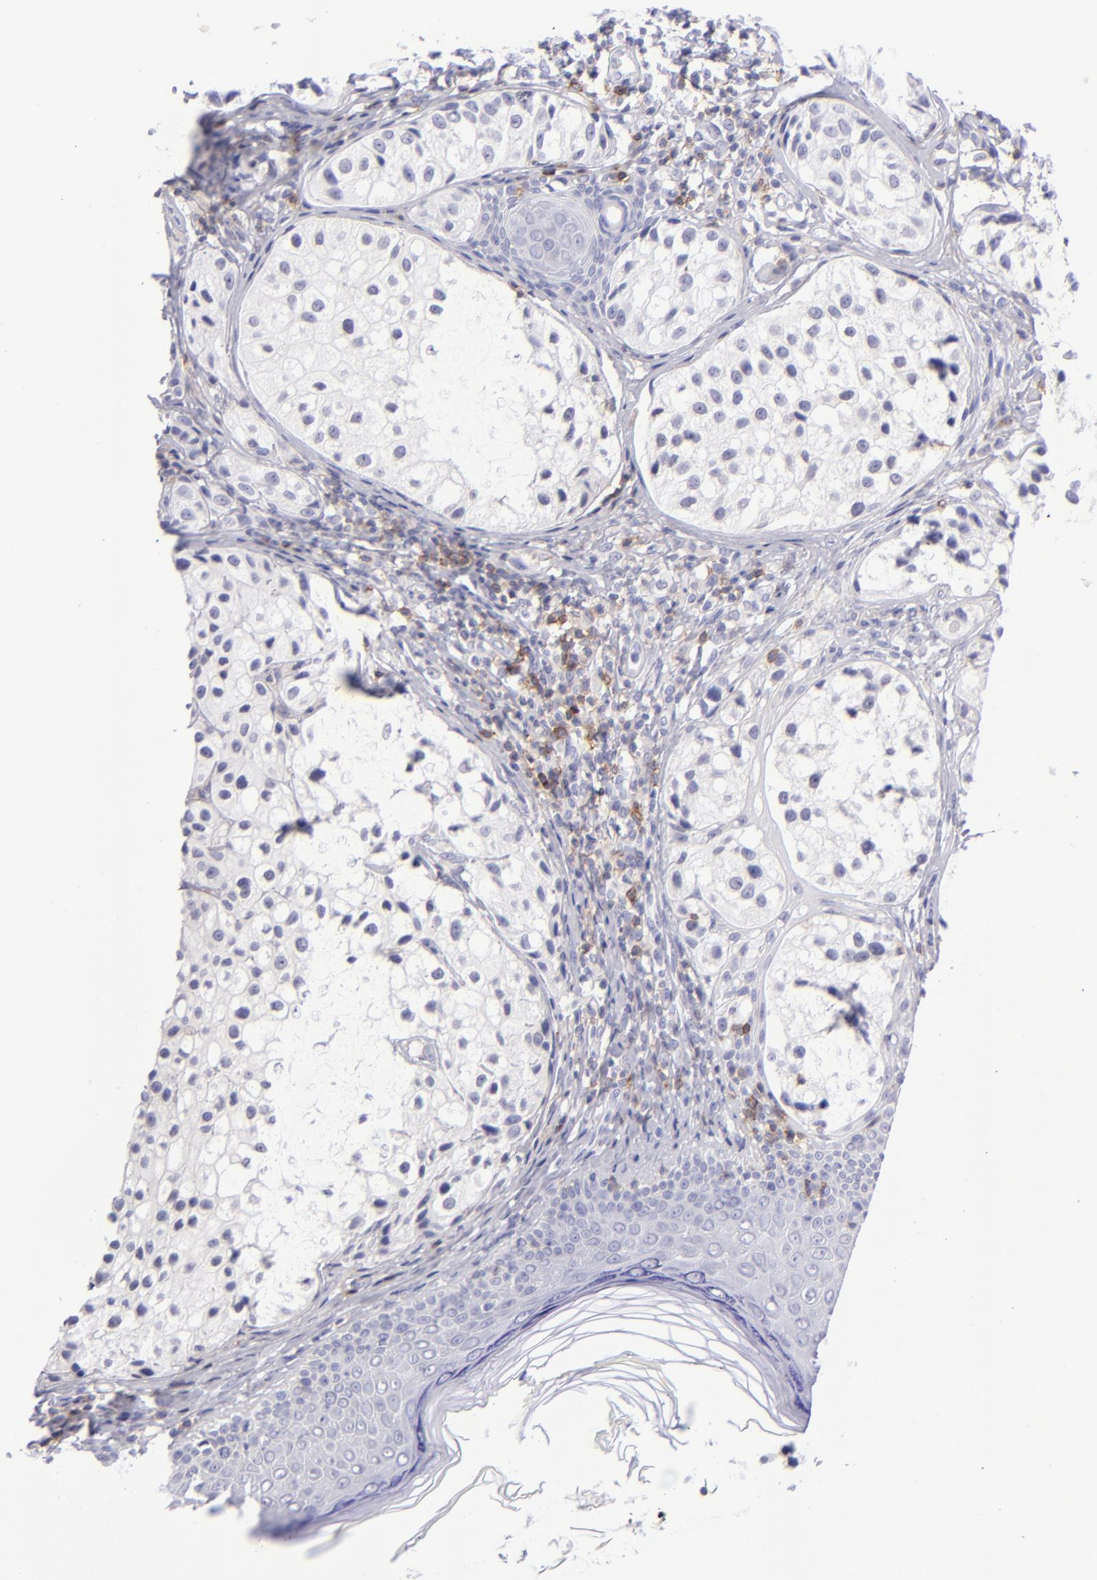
{"staining": {"intensity": "negative", "quantity": "none", "location": "none"}, "tissue": "melanoma", "cell_type": "Tumor cells", "image_type": "cancer", "snomed": [{"axis": "morphology", "description": "Malignant melanoma, NOS"}, {"axis": "topography", "description": "Skin"}], "caption": "The immunohistochemistry (IHC) micrograph has no significant staining in tumor cells of malignant melanoma tissue.", "gene": "CD69", "patient": {"sex": "male", "age": 23}}